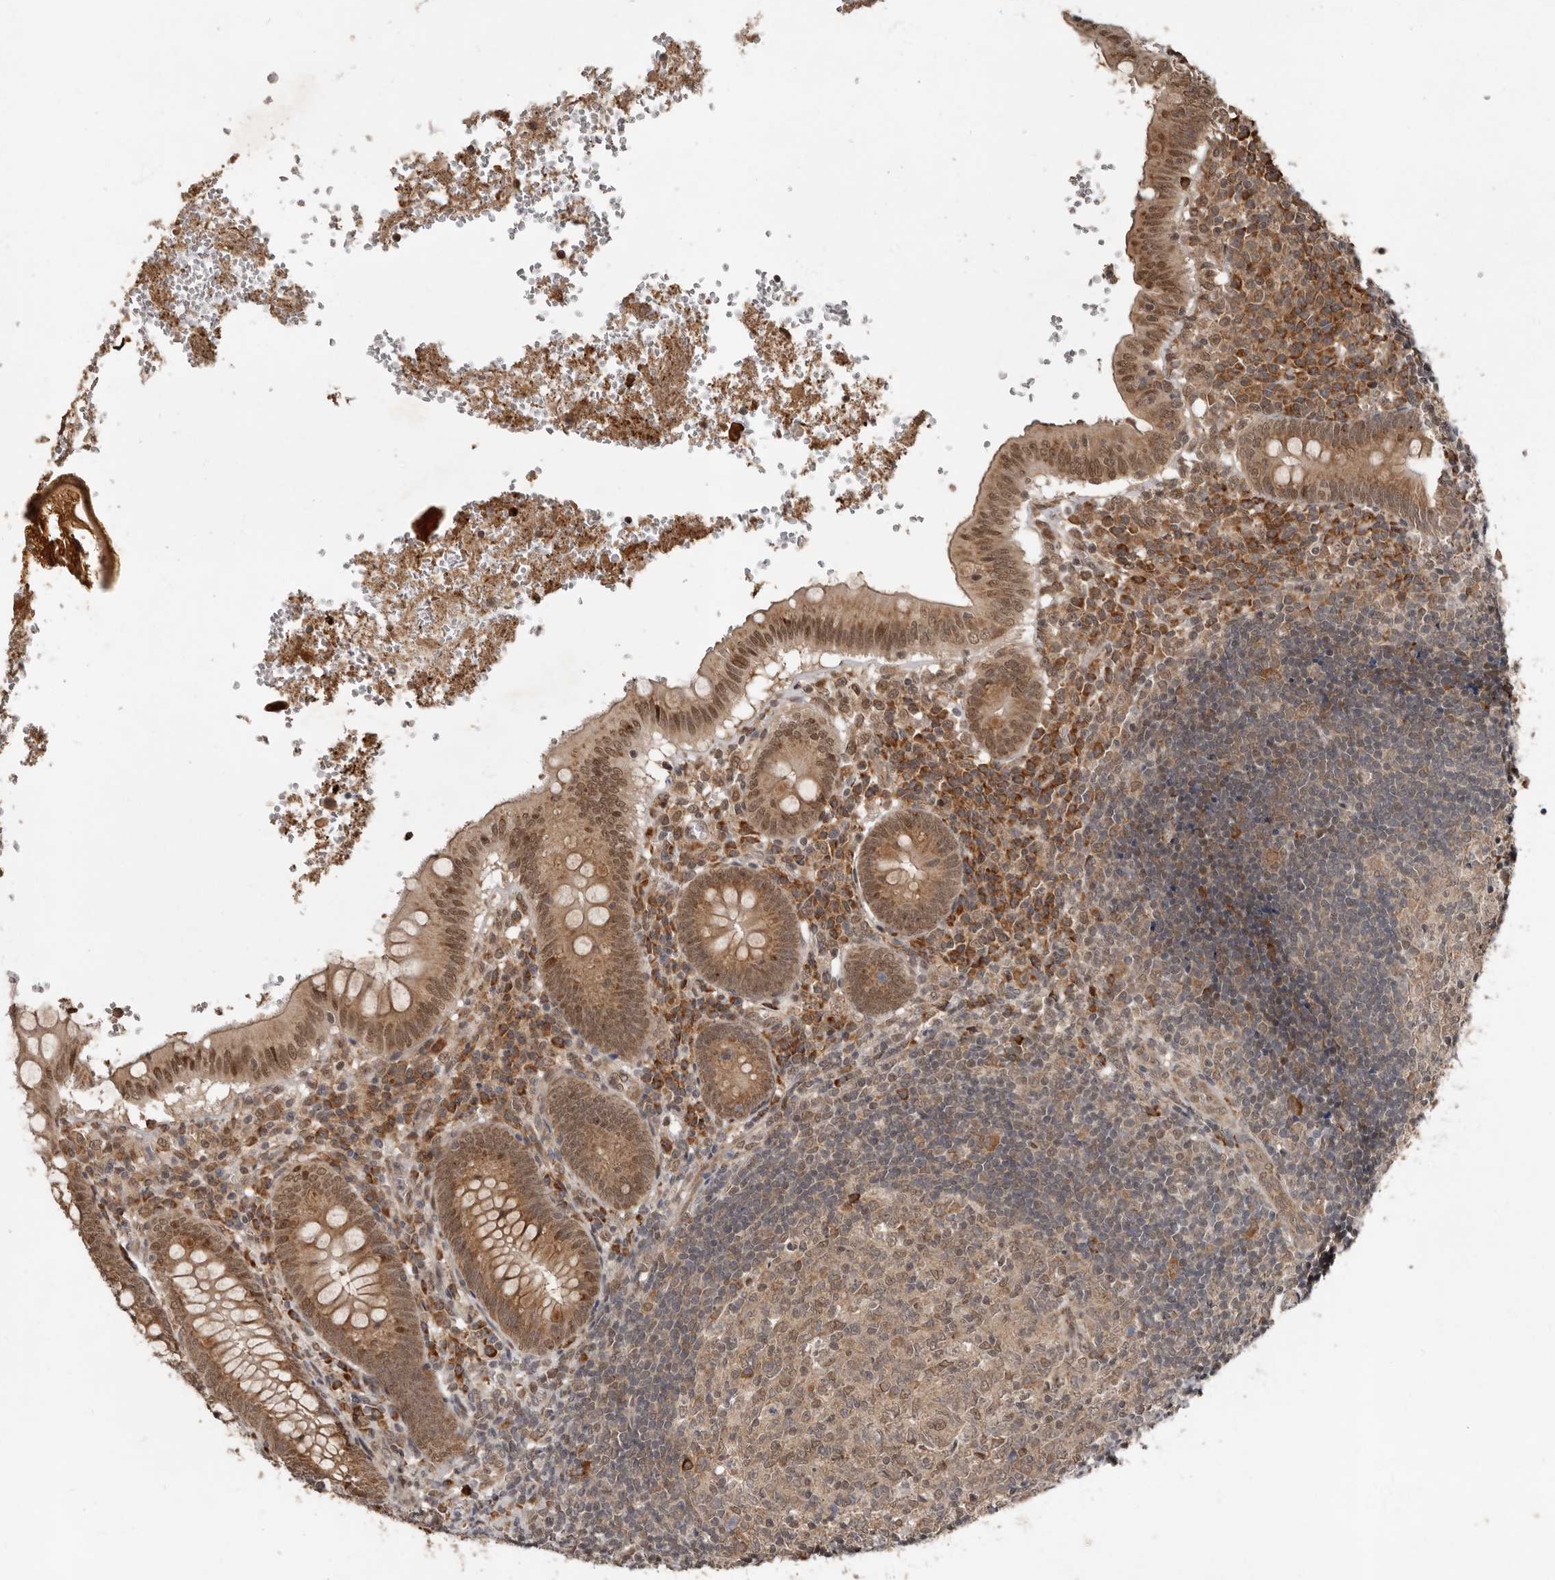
{"staining": {"intensity": "moderate", "quantity": ">75%", "location": "cytoplasmic/membranous,nuclear"}, "tissue": "appendix", "cell_type": "Glandular cells", "image_type": "normal", "snomed": [{"axis": "morphology", "description": "Normal tissue, NOS"}, {"axis": "topography", "description": "Appendix"}], "caption": "DAB immunohistochemical staining of unremarkable human appendix exhibits moderate cytoplasmic/membranous,nuclear protein expression in about >75% of glandular cells. Ihc stains the protein in brown and the nuclei are stained blue.", "gene": "LRGUK", "patient": {"sex": "male", "age": 8}}